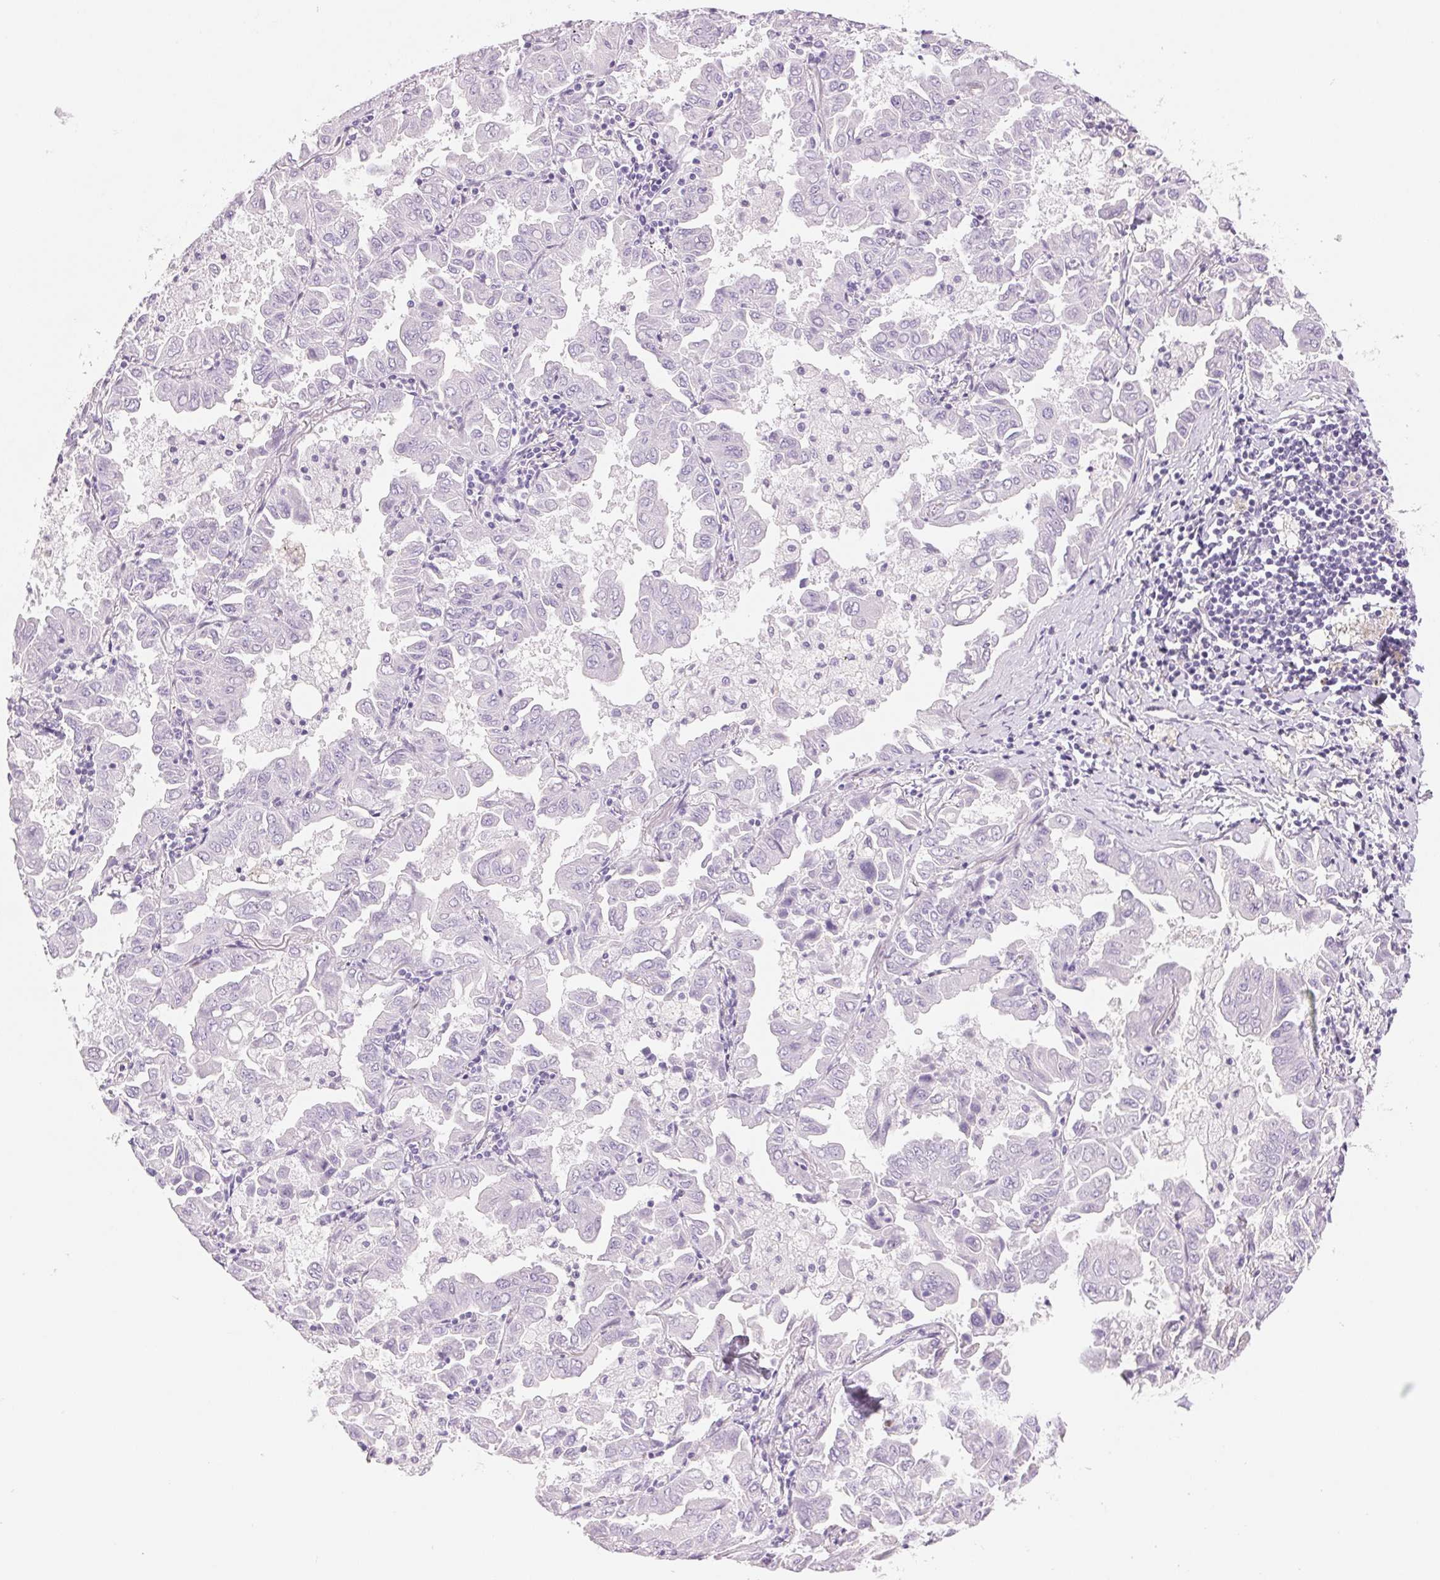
{"staining": {"intensity": "negative", "quantity": "none", "location": "none"}, "tissue": "lung cancer", "cell_type": "Tumor cells", "image_type": "cancer", "snomed": [{"axis": "morphology", "description": "Adenocarcinoma, NOS"}, {"axis": "topography", "description": "Lung"}], "caption": "The IHC photomicrograph has no significant staining in tumor cells of lung cancer (adenocarcinoma) tissue.", "gene": "SMTN", "patient": {"sex": "male", "age": 64}}